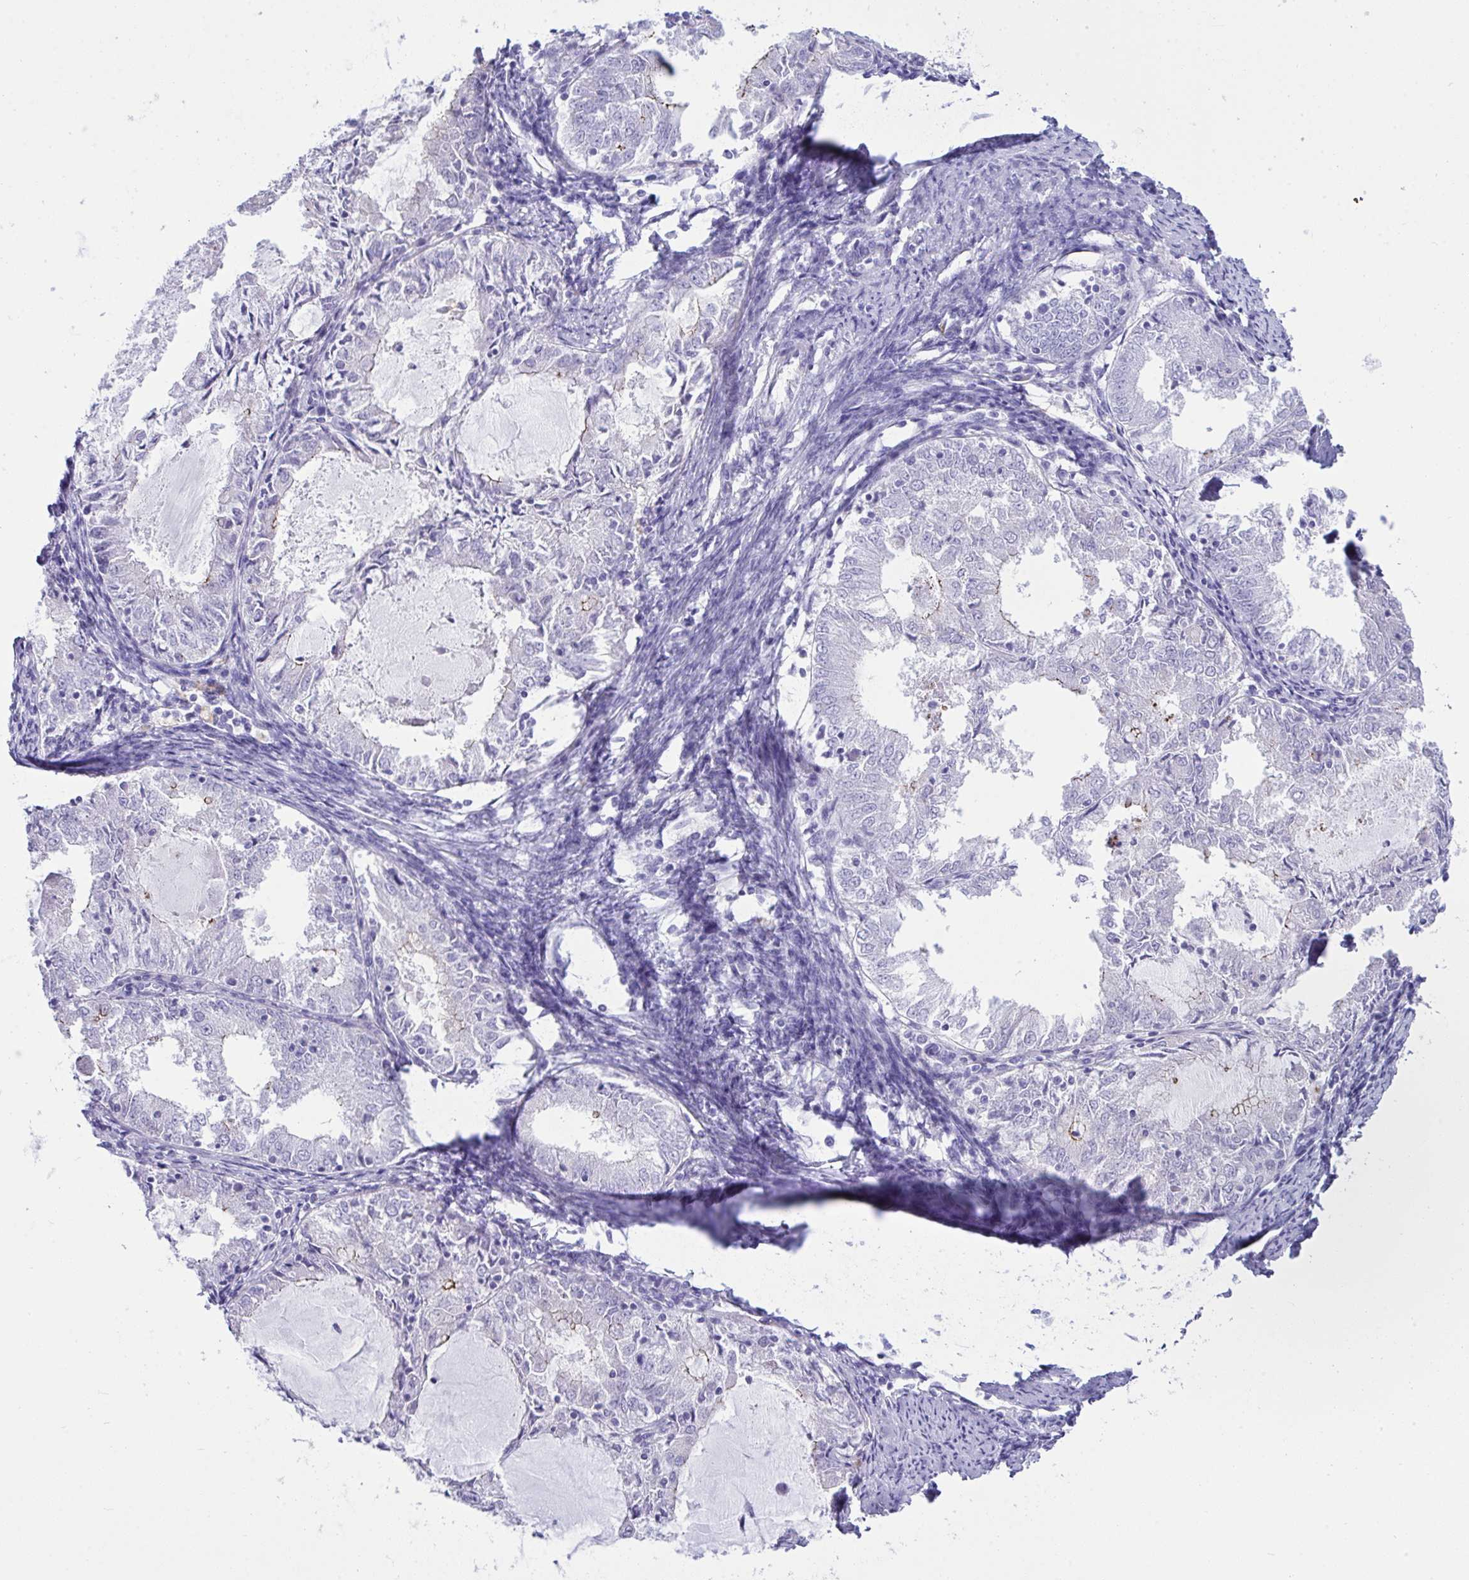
{"staining": {"intensity": "negative", "quantity": "none", "location": "none"}, "tissue": "endometrial cancer", "cell_type": "Tumor cells", "image_type": "cancer", "snomed": [{"axis": "morphology", "description": "Adenocarcinoma, NOS"}, {"axis": "topography", "description": "Endometrium"}], "caption": "DAB (3,3'-diaminobenzidine) immunohistochemical staining of human endometrial cancer demonstrates no significant staining in tumor cells.", "gene": "GLB1L2", "patient": {"sex": "female", "age": 57}}